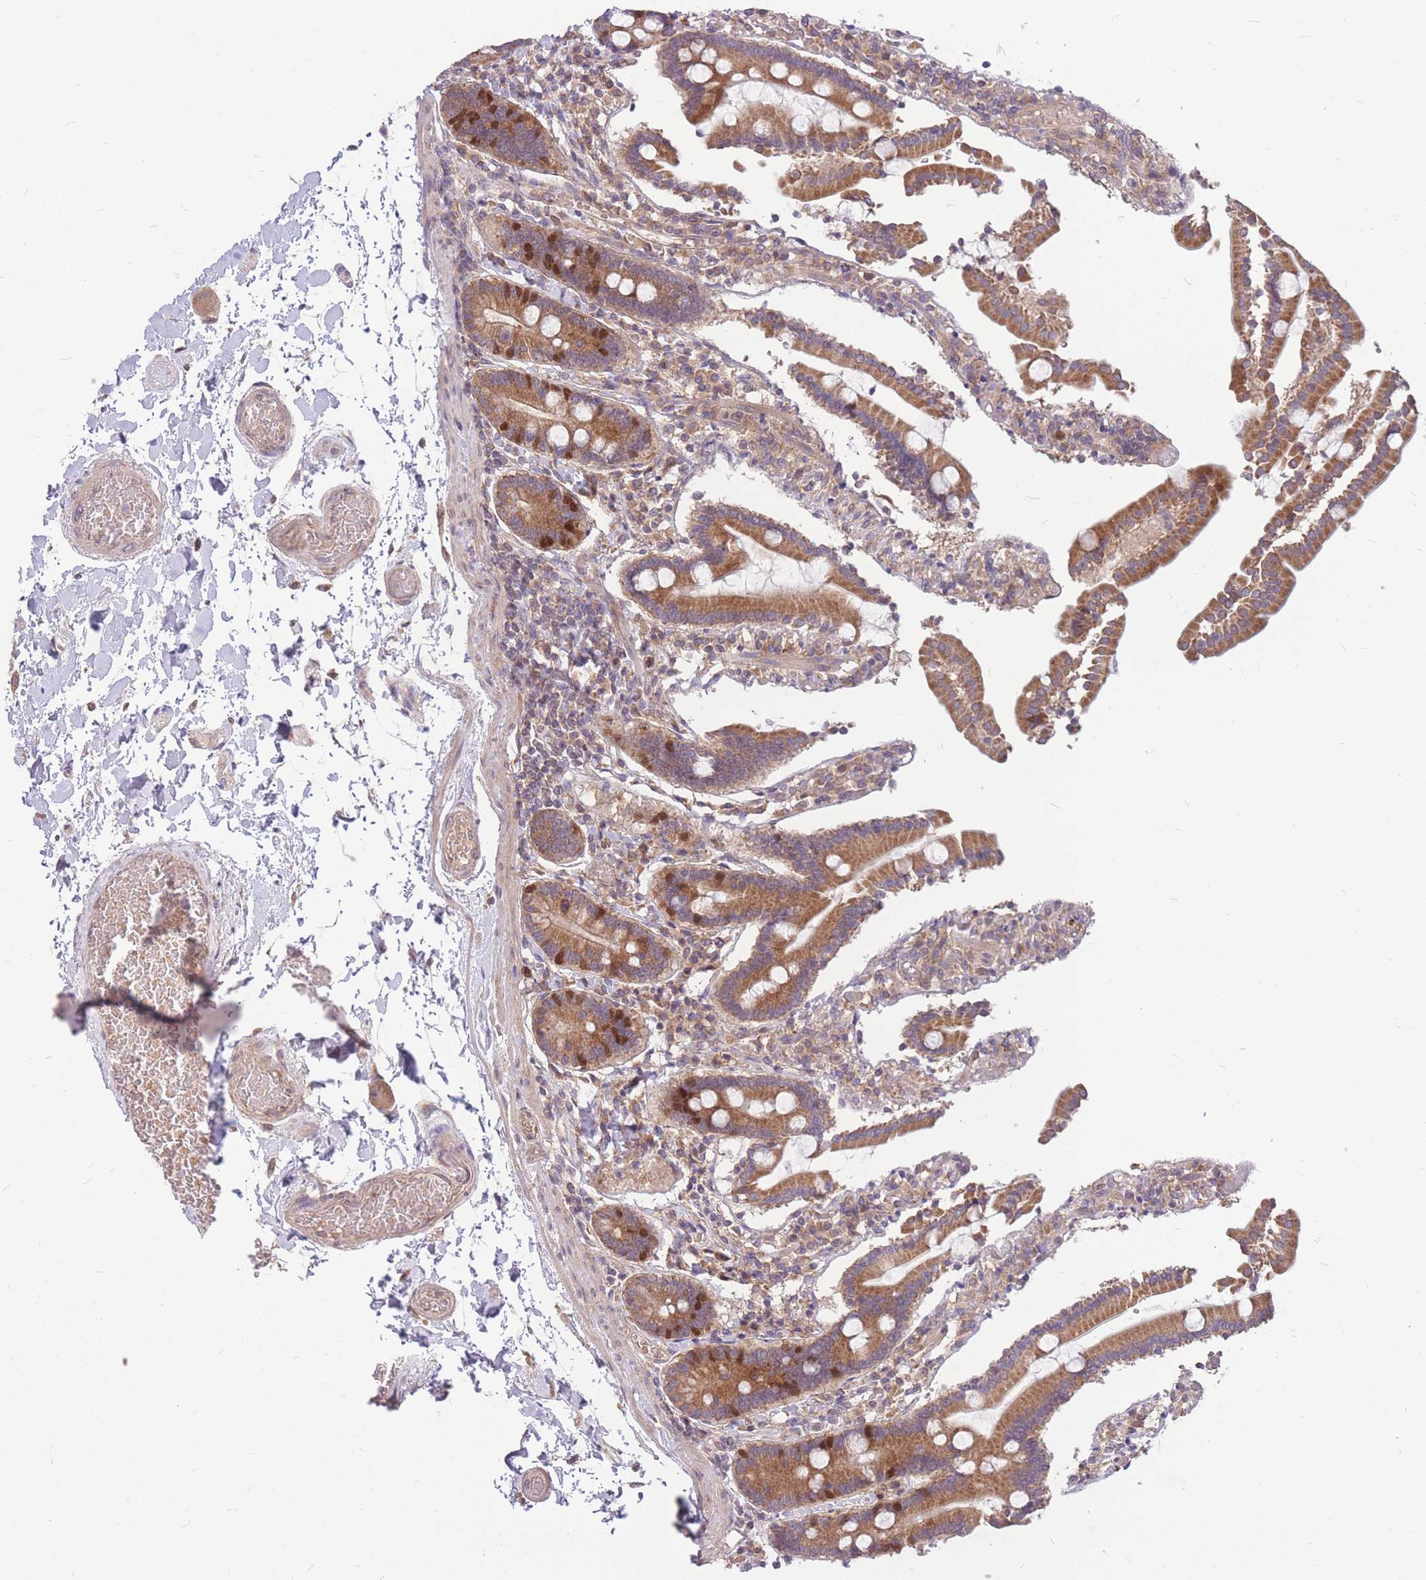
{"staining": {"intensity": "strong", "quantity": ">75%", "location": "cytoplasmic/membranous,nuclear"}, "tissue": "duodenum", "cell_type": "Glandular cells", "image_type": "normal", "snomed": [{"axis": "morphology", "description": "Normal tissue, NOS"}, {"axis": "topography", "description": "Duodenum"}], "caption": "IHC micrograph of benign duodenum: duodenum stained using immunohistochemistry displays high levels of strong protein expression localized specifically in the cytoplasmic/membranous,nuclear of glandular cells, appearing as a cytoplasmic/membranous,nuclear brown color.", "gene": "GMNN", "patient": {"sex": "male", "age": 55}}